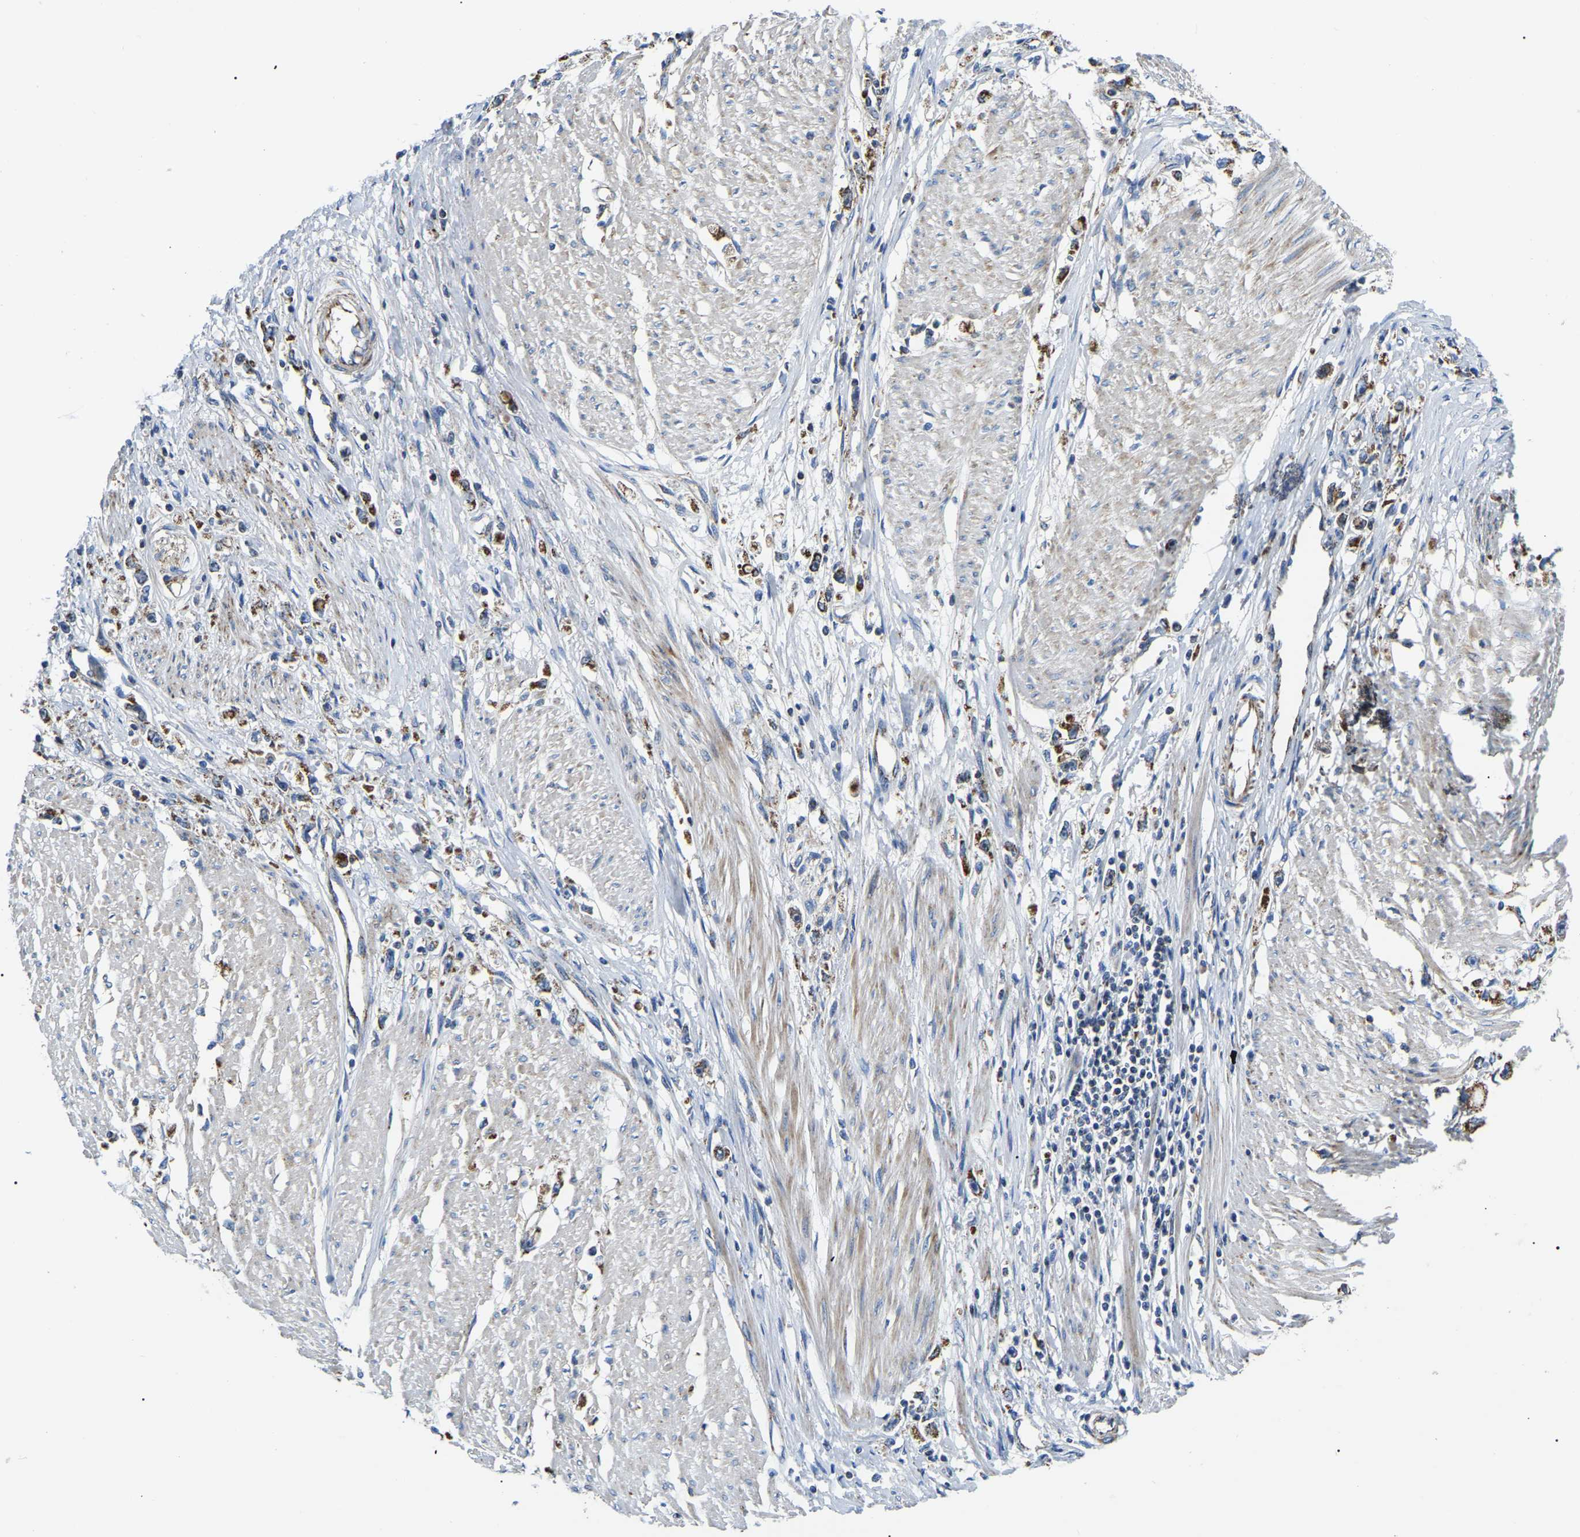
{"staining": {"intensity": "moderate", "quantity": ">75%", "location": "cytoplasmic/membranous"}, "tissue": "stomach cancer", "cell_type": "Tumor cells", "image_type": "cancer", "snomed": [{"axis": "morphology", "description": "Adenocarcinoma, NOS"}, {"axis": "topography", "description": "Stomach"}], "caption": "Immunohistochemical staining of adenocarcinoma (stomach) exhibits medium levels of moderate cytoplasmic/membranous protein expression in approximately >75% of tumor cells. (IHC, brightfield microscopy, high magnification).", "gene": "PPM1E", "patient": {"sex": "female", "age": 59}}